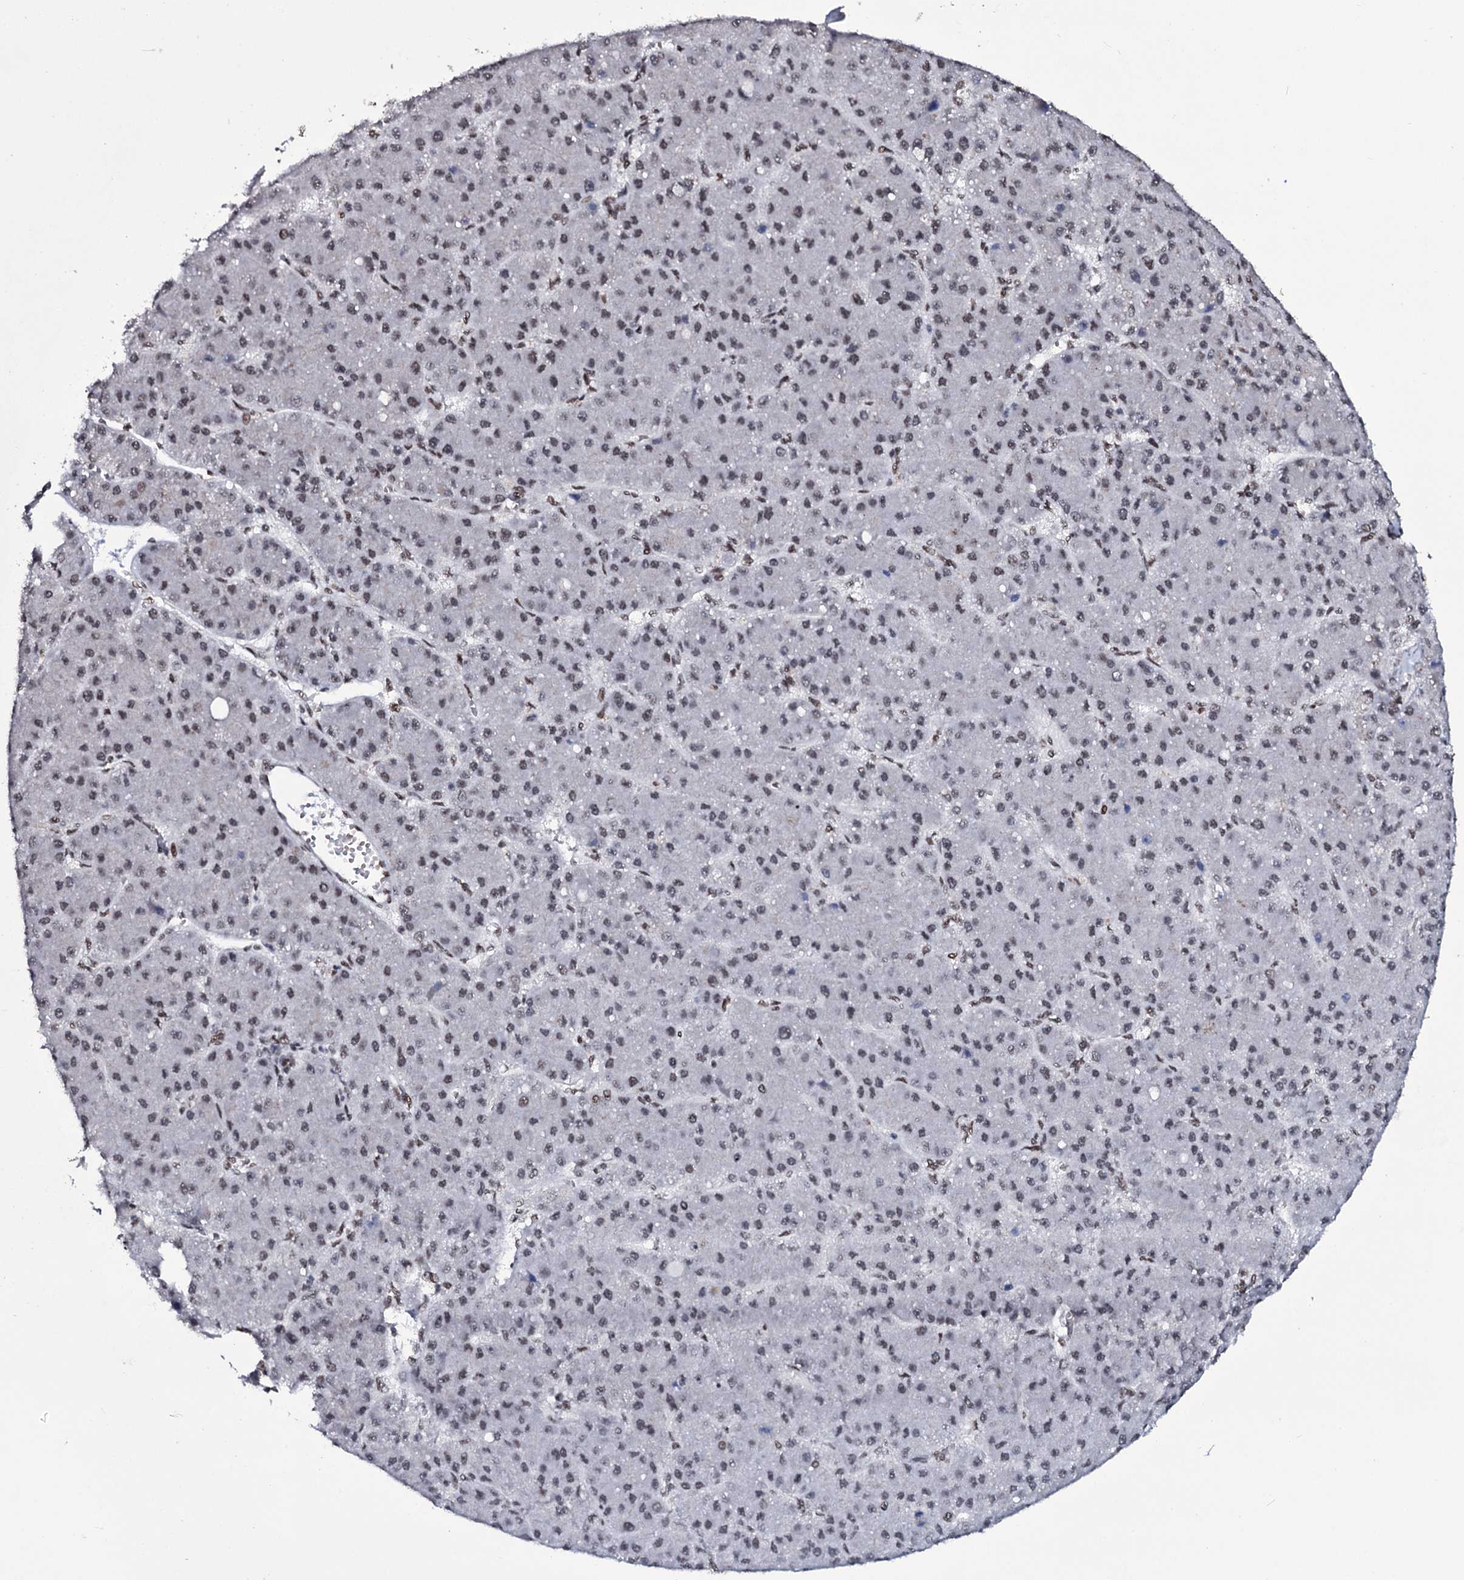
{"staining": {"intensity": "weak", "quantity": "25%-75%", "location": "nuclear"}, "tissue": "liver cancer", "cell_type": "Tumor cells", "image_type": "cancer", "snomed": [{"axis": "morphology", "description": "Carcinoma, Hepatocellular, NOS"}, {"axis": "topography", "description": "Liver"}], "caption": "Human liver cancer (hepatocellular carcinoma) stained for a protein (brown) reveals weak nuclear positive staining in about 25%-75% of tumor cells.", "gene": "ZMIZ2", "patient": {"sex": "male", "age": 67}}